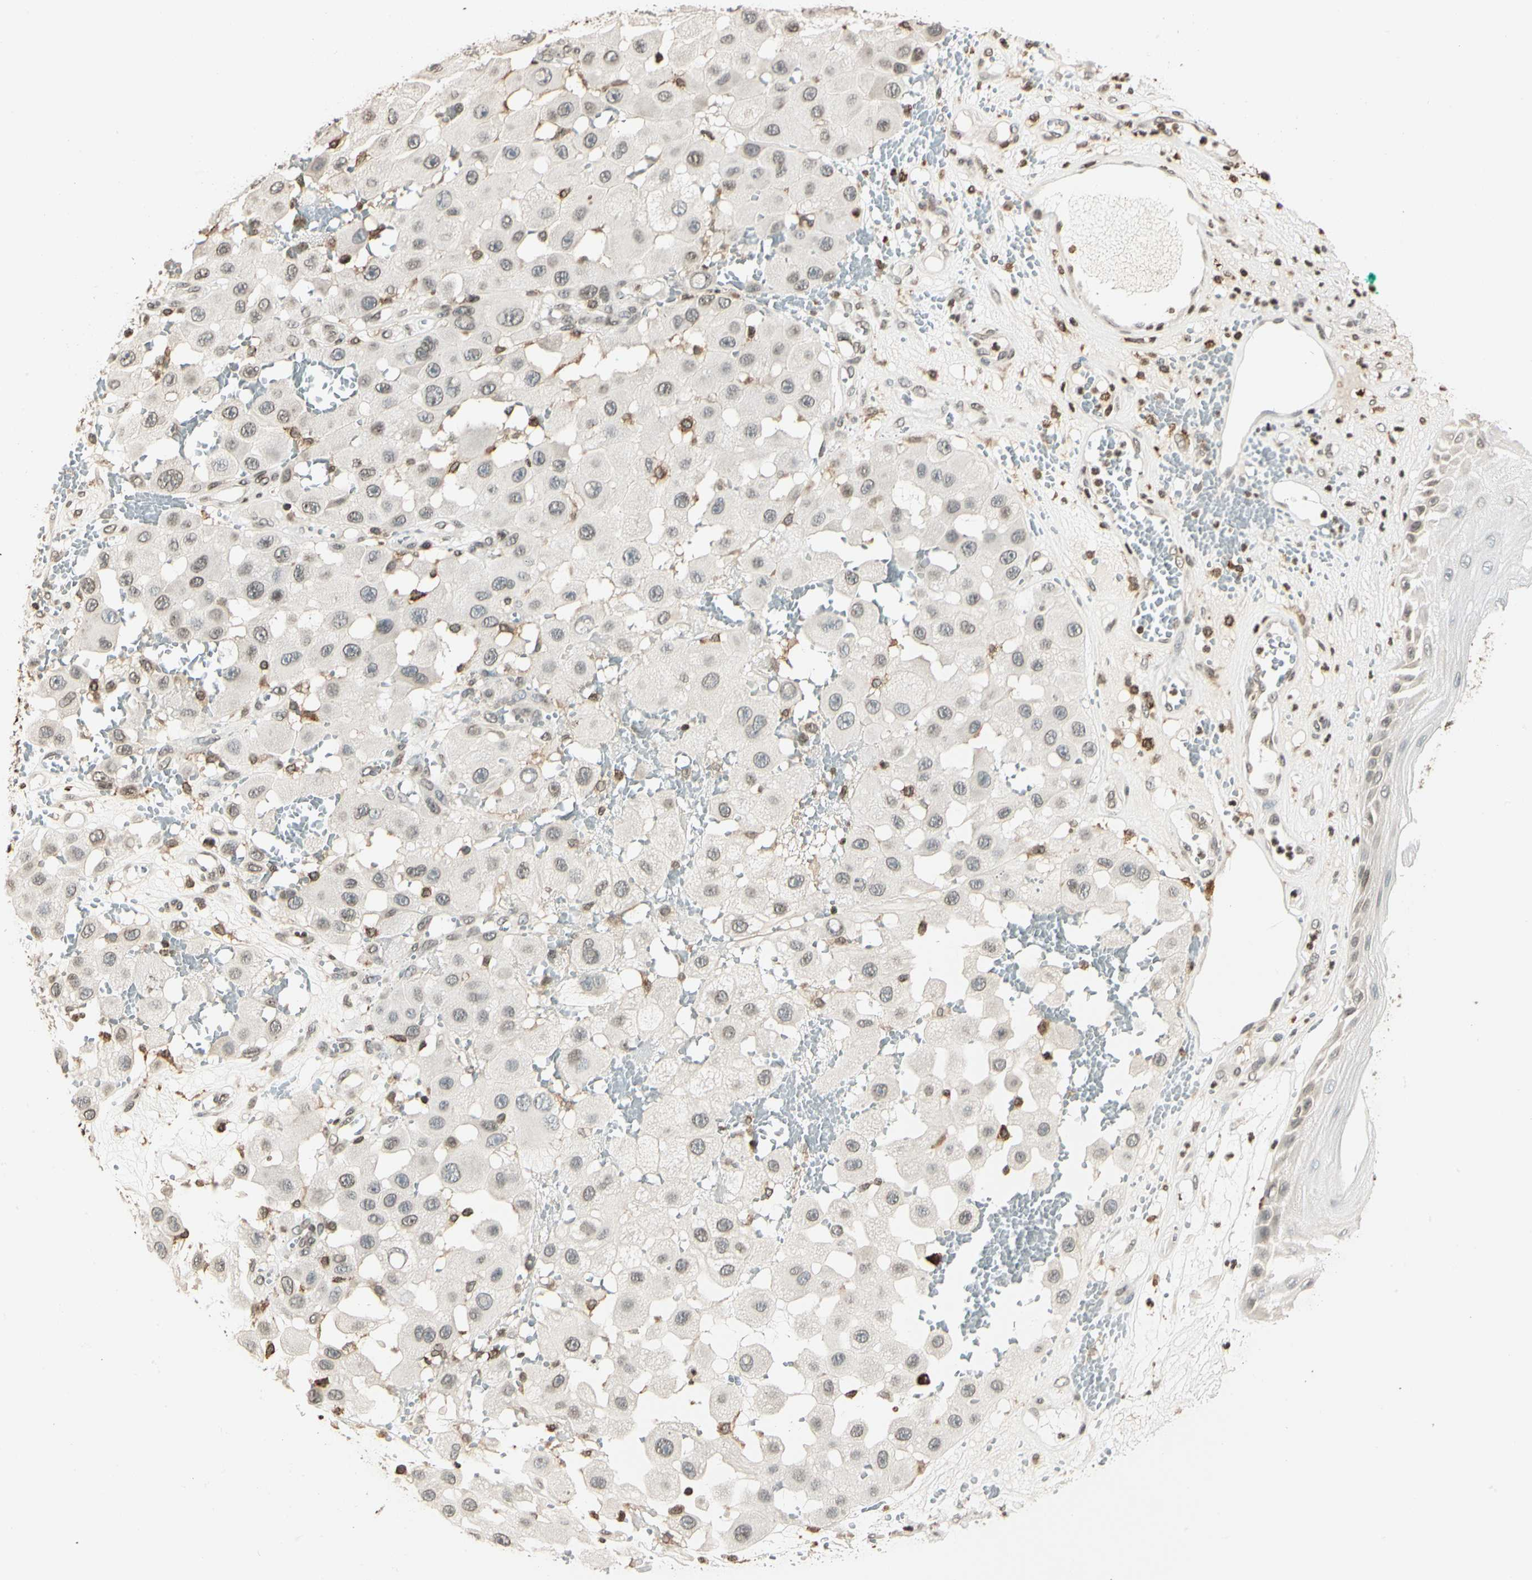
{"staining": {"intensity": "weak", "quantity": "<25%", "location": "nuclear"}, "tissue": "melanoma", "cell_type": "Tumor cells", "image_type": "cancer", "snomed": [{"axis": "morphology", "description": "Malignant melanoma, NOS"}, {"axis": "topography", "description": "Skin"}], "caption": "This is an immunohistochemistry photomicrograph of human melanoma. There is no positivity in tumor cells.", "gene": "FER", "patient": {"sex": "female", "age": 81}}